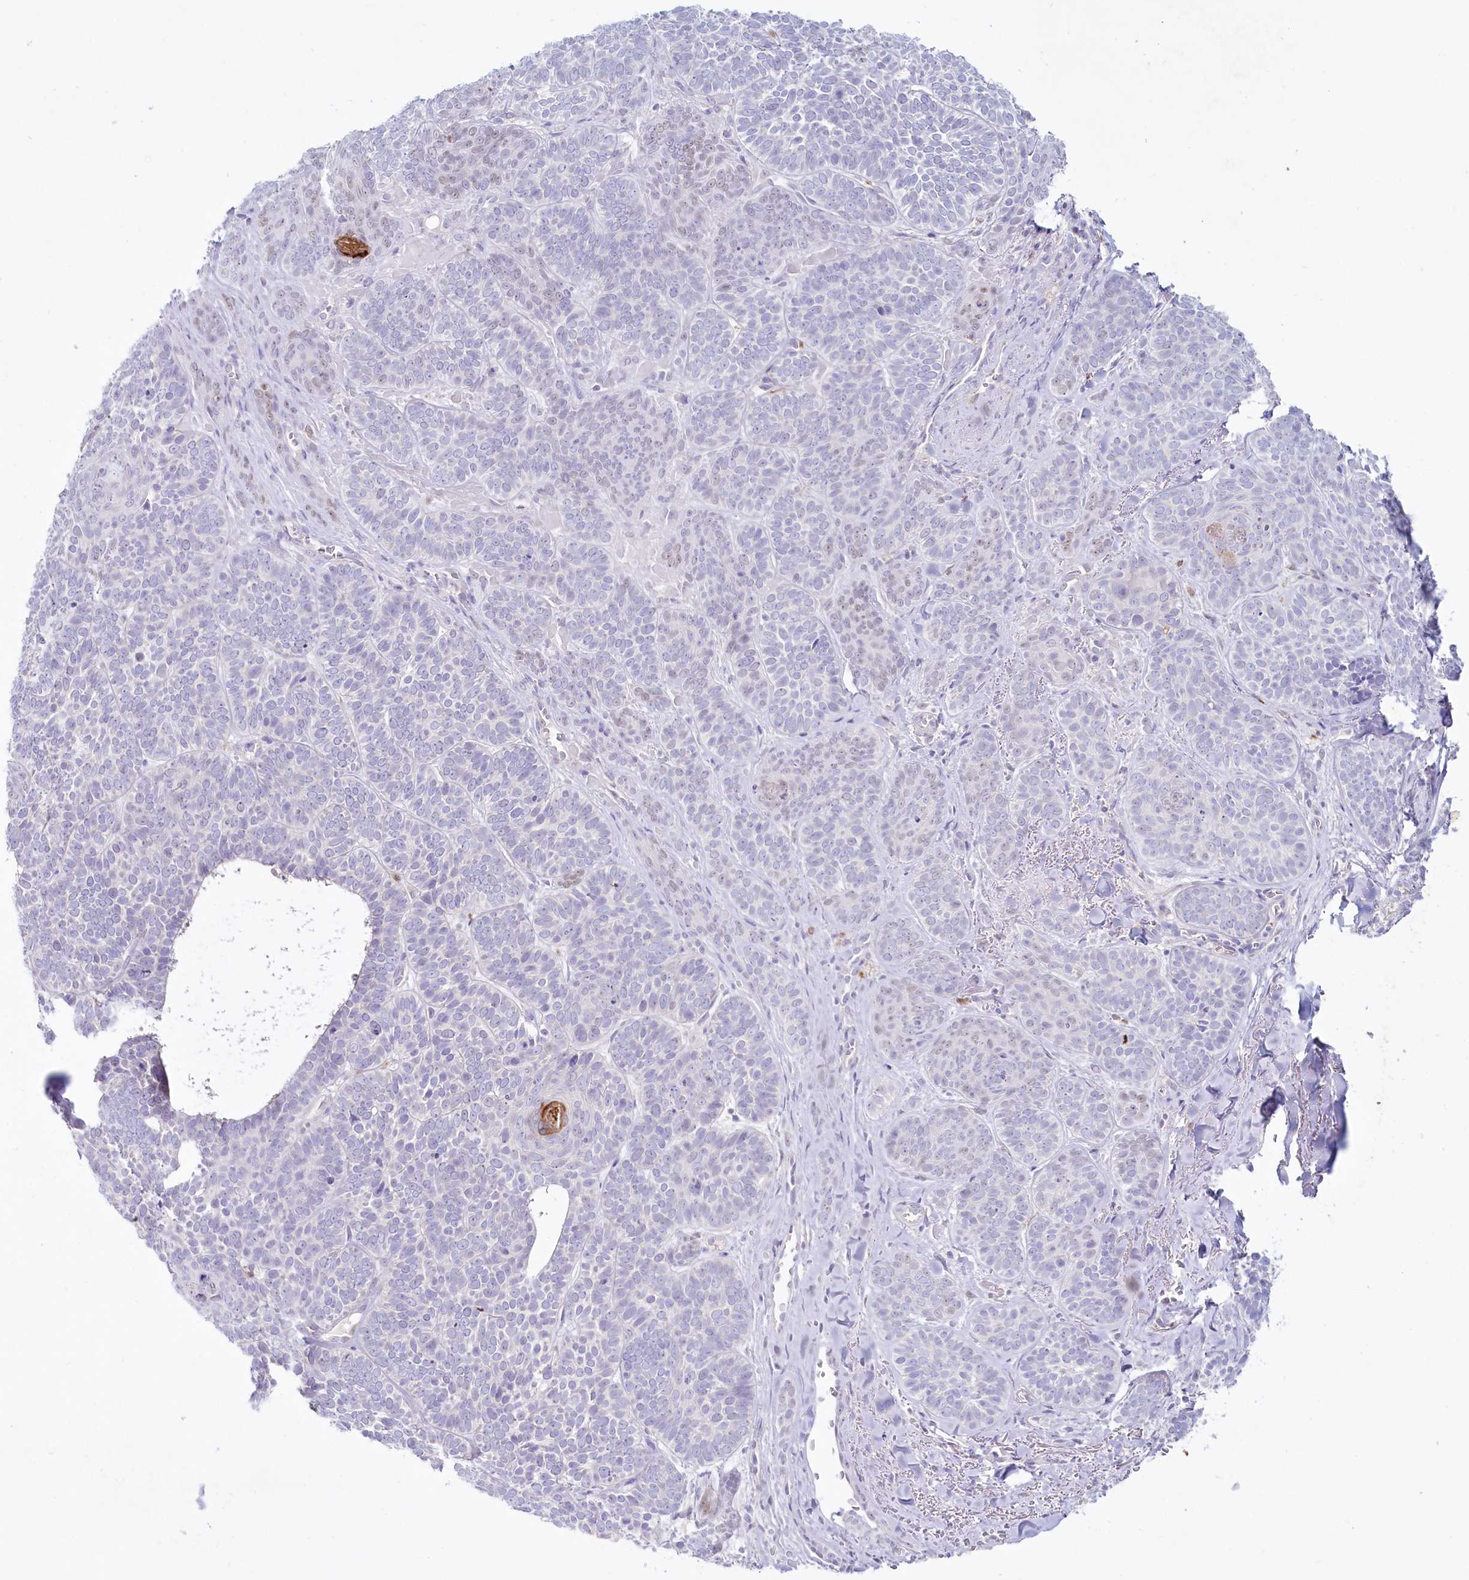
{"staining": {"intensity": "negative", "quantity": "none", "location": "none"}, "tissue": "skin cancer", "cell_type": "Tumor cells", "image_type": "cancer", "snomed": [{"axis": "morphology", "description": "Basal cell carcinoma"}, {"axis": "topography", "description": "Skin"}], "caption": "Immunohistochemistry photomicrograph of basal cell carcinoma (skin) stained for a protein (brown), which demonstrates no positivity in tumor cells.", "gene": "PSAPL1", "patient": {"sex": "male", "age": 85}}